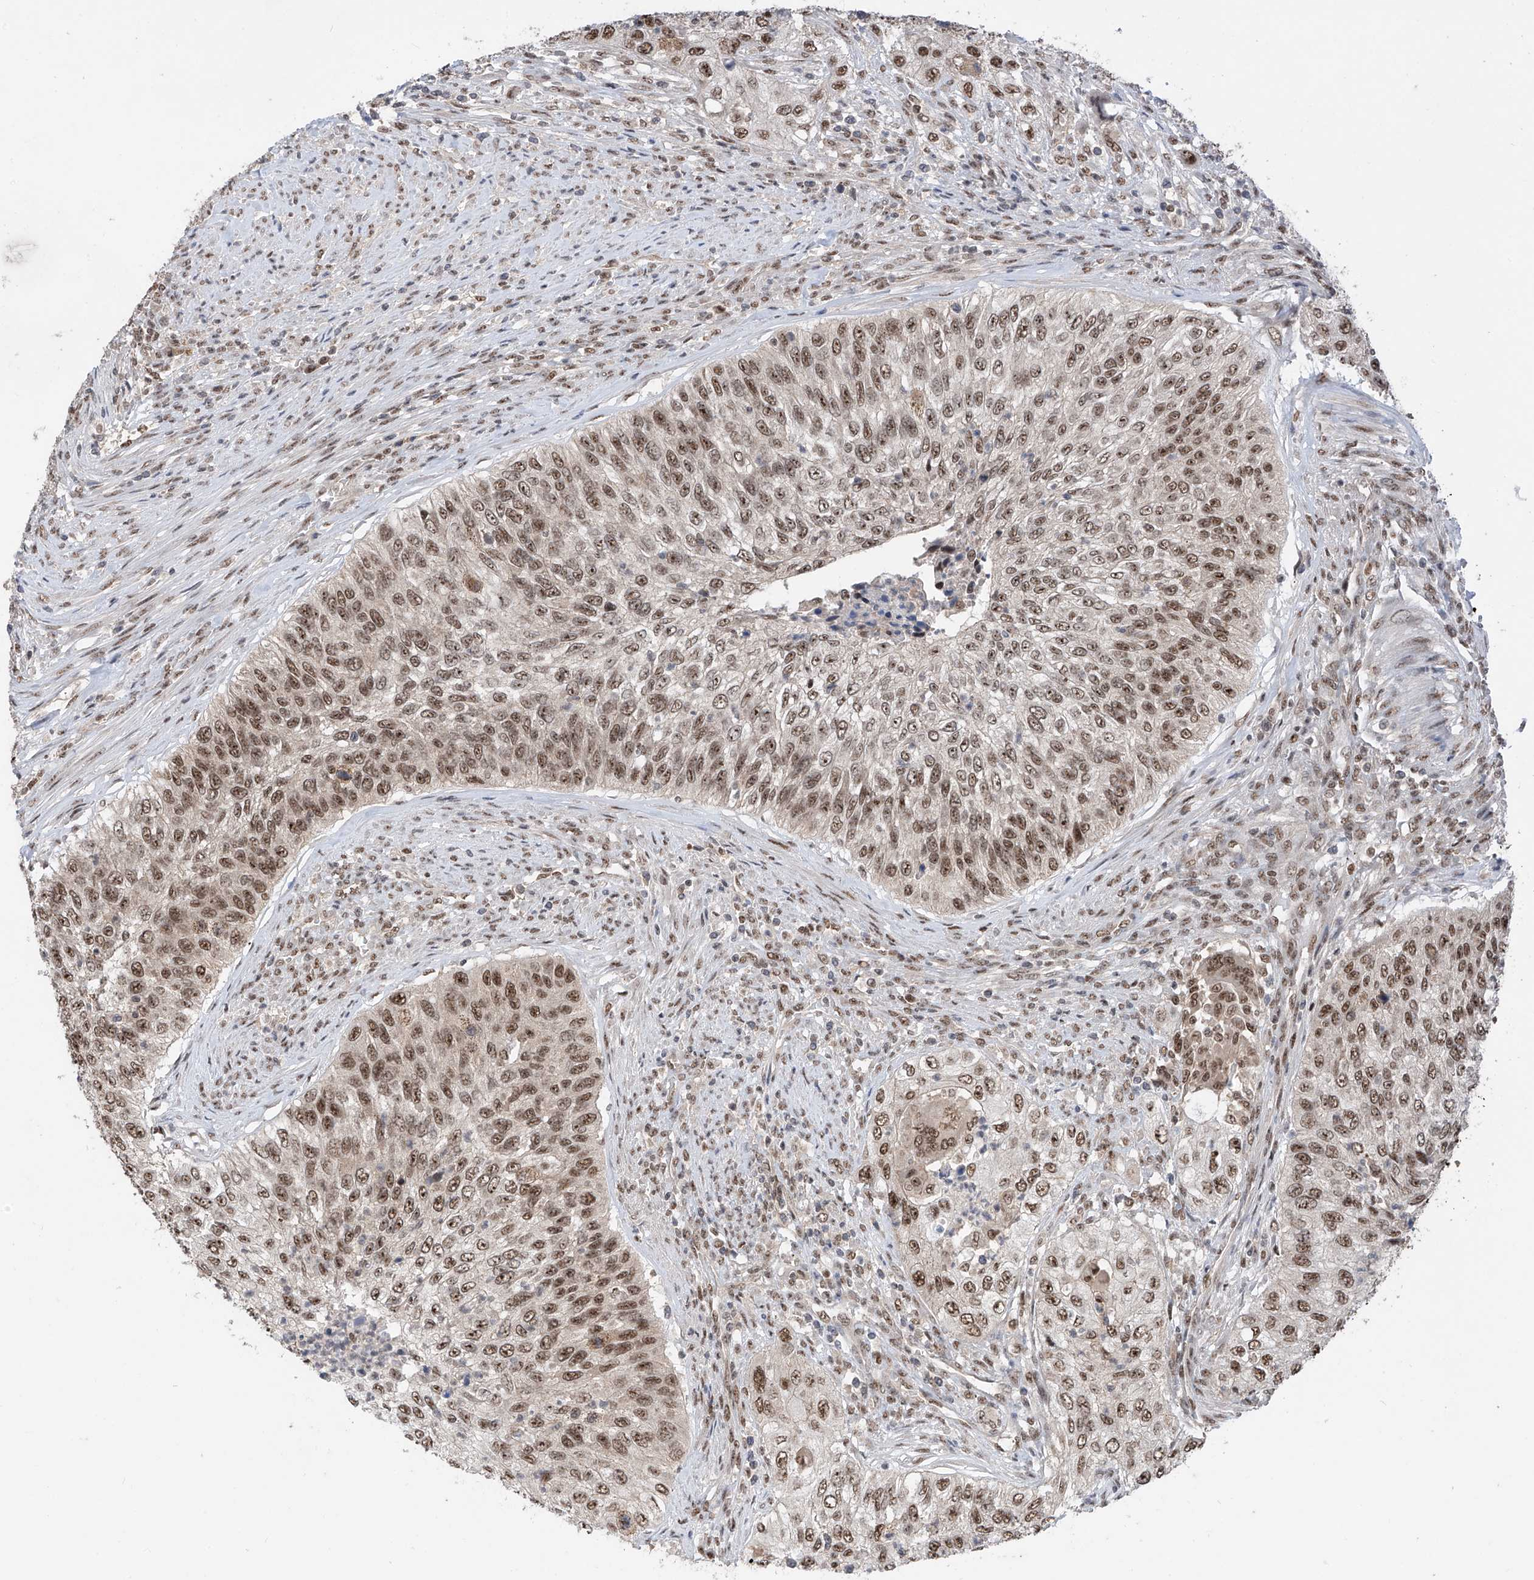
{"staining": {"intensity": "moderate", "quantity": ">75%", "location": "nuclear"}, "tissue": "urothelial cancer", "cell_type": "Tumor cells", "image_type": "cancer", "snomed": [{"axis": "morphology", "description": "Urothelial carcinoma, High grade"}, {"axis": "topography", "description": "Urinary bladder"}], "caption": "Urothelial cancer tissue shows moderate nuclear expression in about >75% of tumor cells", "gene": "RPAIN", "patient": {"sex": "female", "age": 60}}